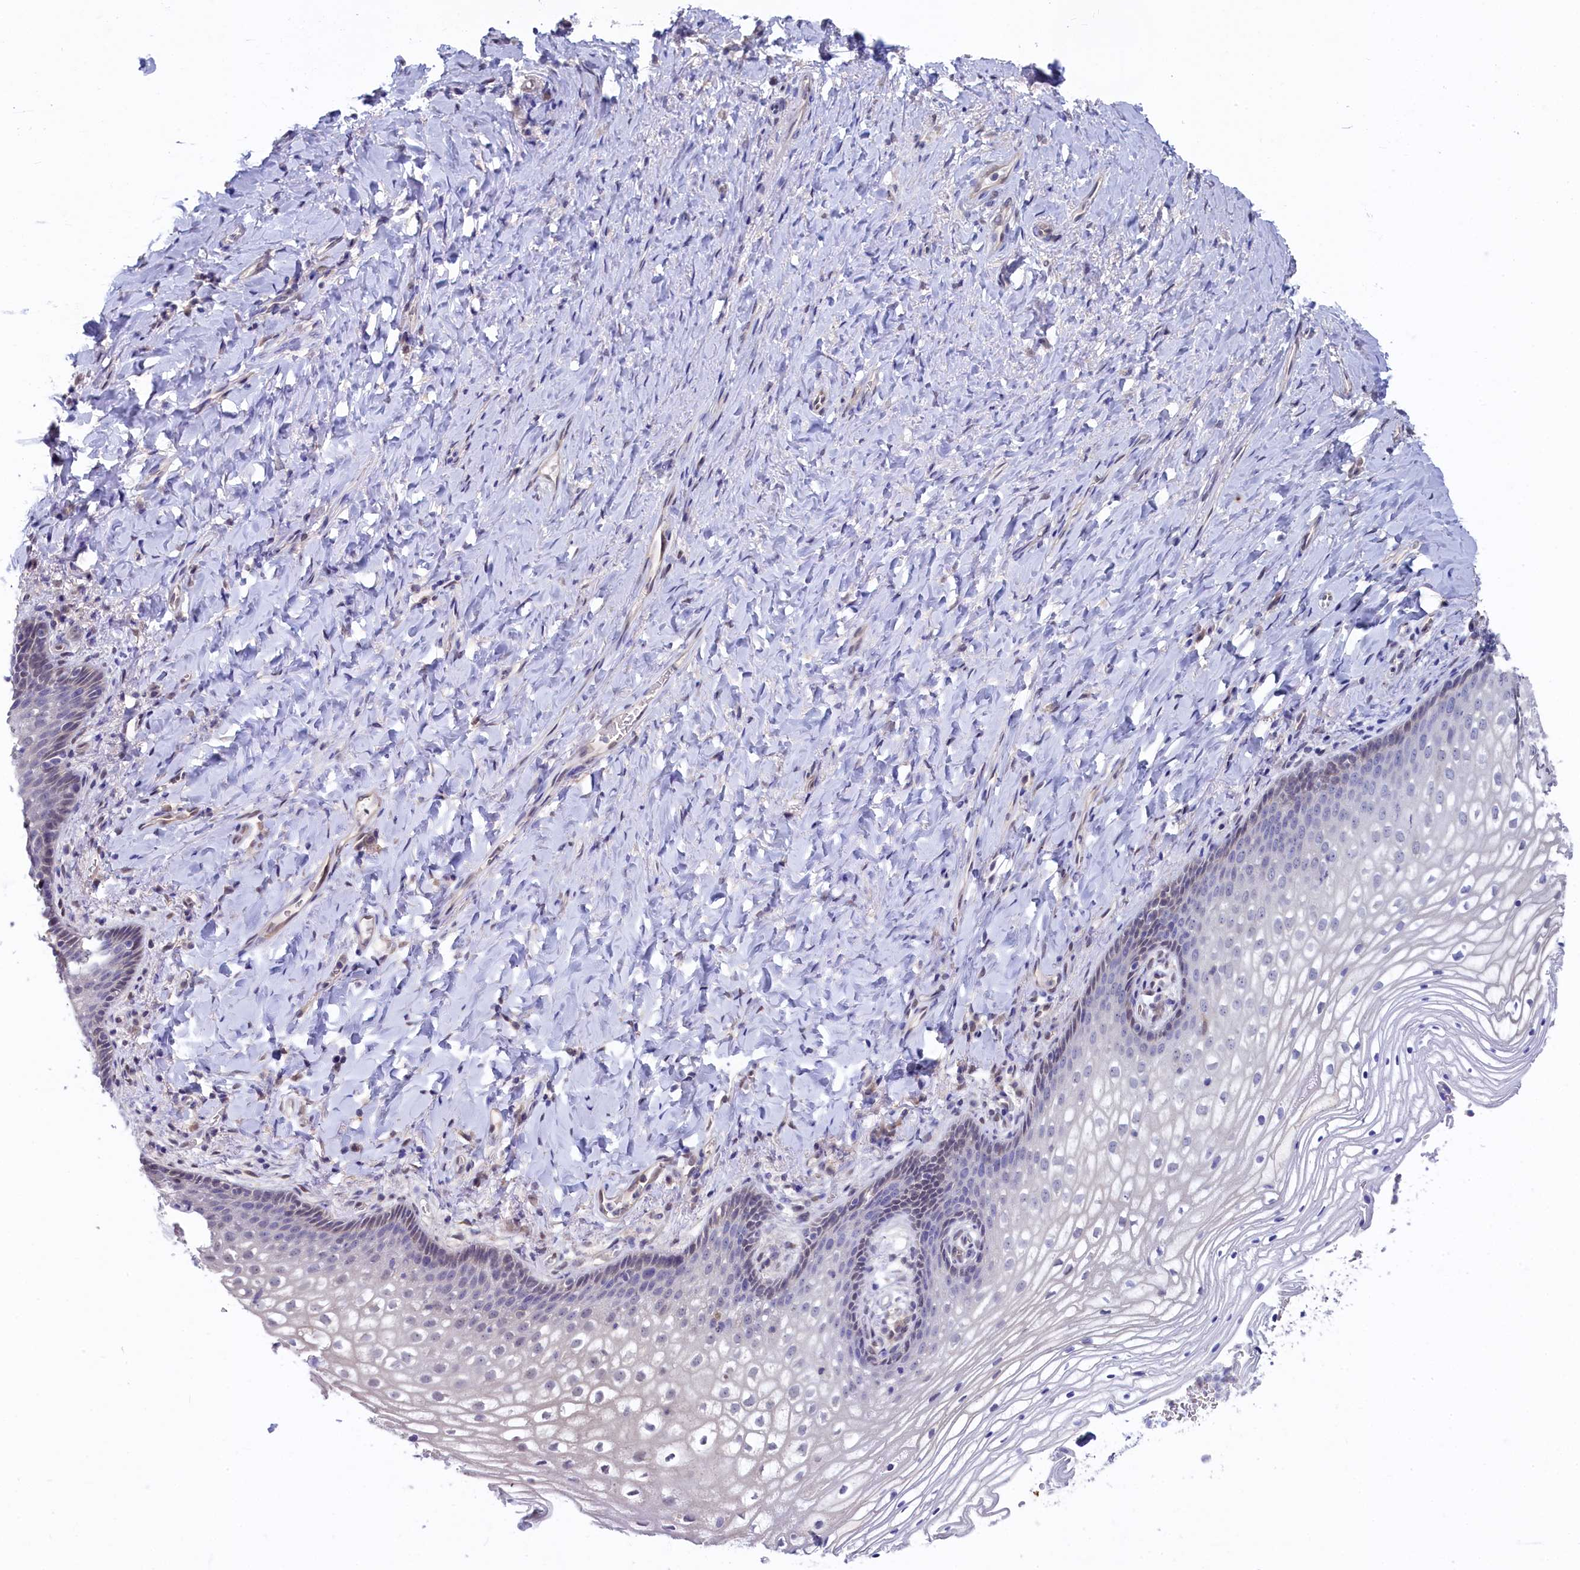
{"staining": {"intensity": "negative", "quantity": "none", "location": "none"}, "tissue": "vagina", "cell_type": "Squamous epithelial cells", "image_type": "normal", "snomed": [{"axis": "morphology", "description": "Normal tissue, NOS"}, {"axis": "topography", "description": "Vagina"}], "caption": "High magnification brightfield microscopy of normal vagina stained with DAB (3,3'-diaminobenzidine) (brown) and counterstained with hematoxylin (blue): squamous epithelial cells show no significant staining. (DAB IHC with hematoxylin counter stain).", "gene": "C11orf54", "patient": {"sex": "female", "age": 60}}